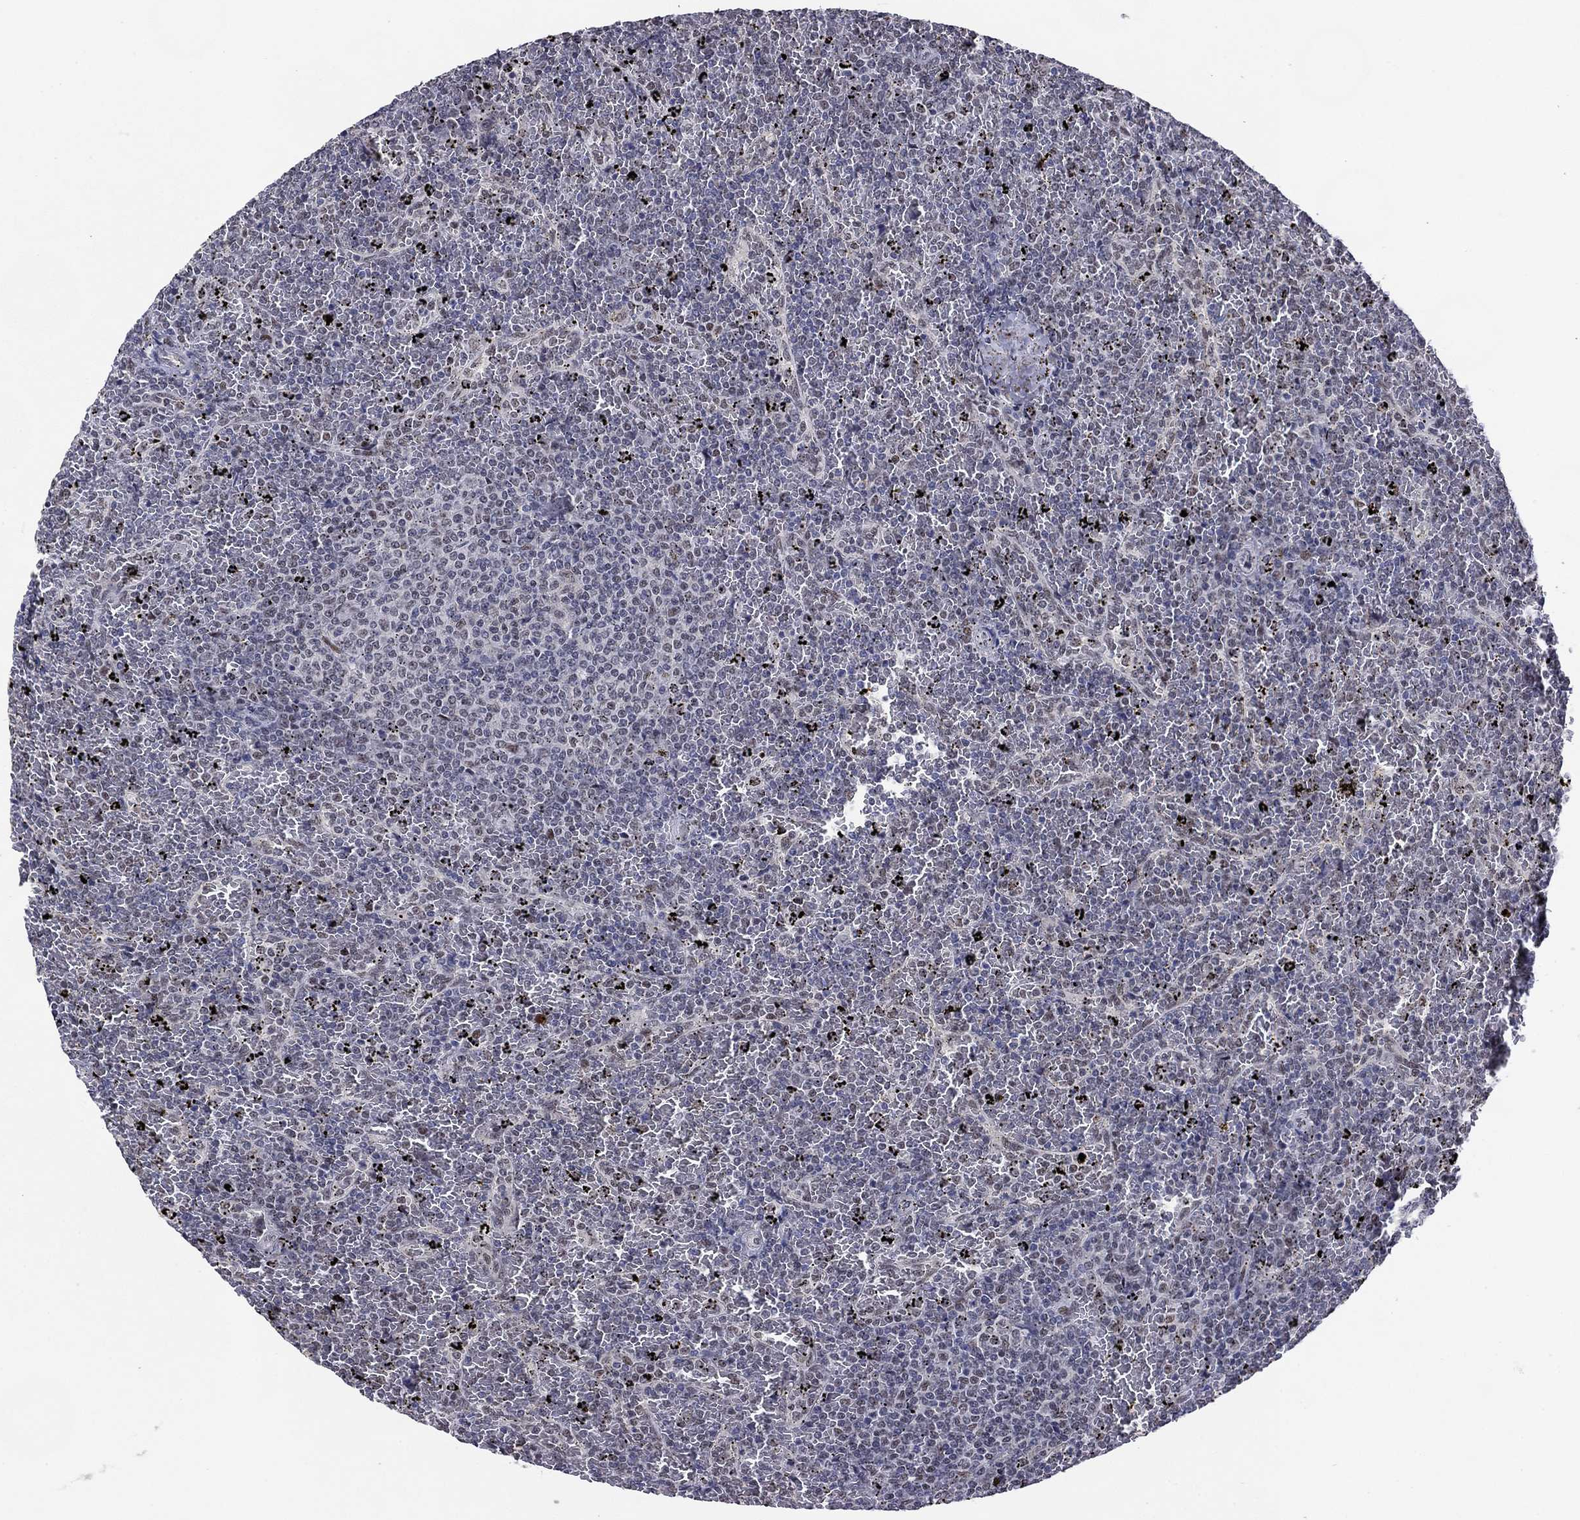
{"staining": {"intensity": "negative", "quantity": "none", "location": "none"}, "tissue": "lymphoma", "cell_type": "Tumor cells", "image_type": "cancer", "snomed": [{"axis": "morphology", "description": "Malignant lymphoma, non-Hodgkin's type, Low grade"}, {"axis": "topography", "description": "Spleen"}], "caption": "IHC histopathology image of neoplastic tissue: malignant lymphoma, non-Hodgkin's type (low-grade) stained with DAB demonstrates no significant protein expression in tumor cells.", "gene": "HTN1", "patient": {"sex": "female", "age": 77}}